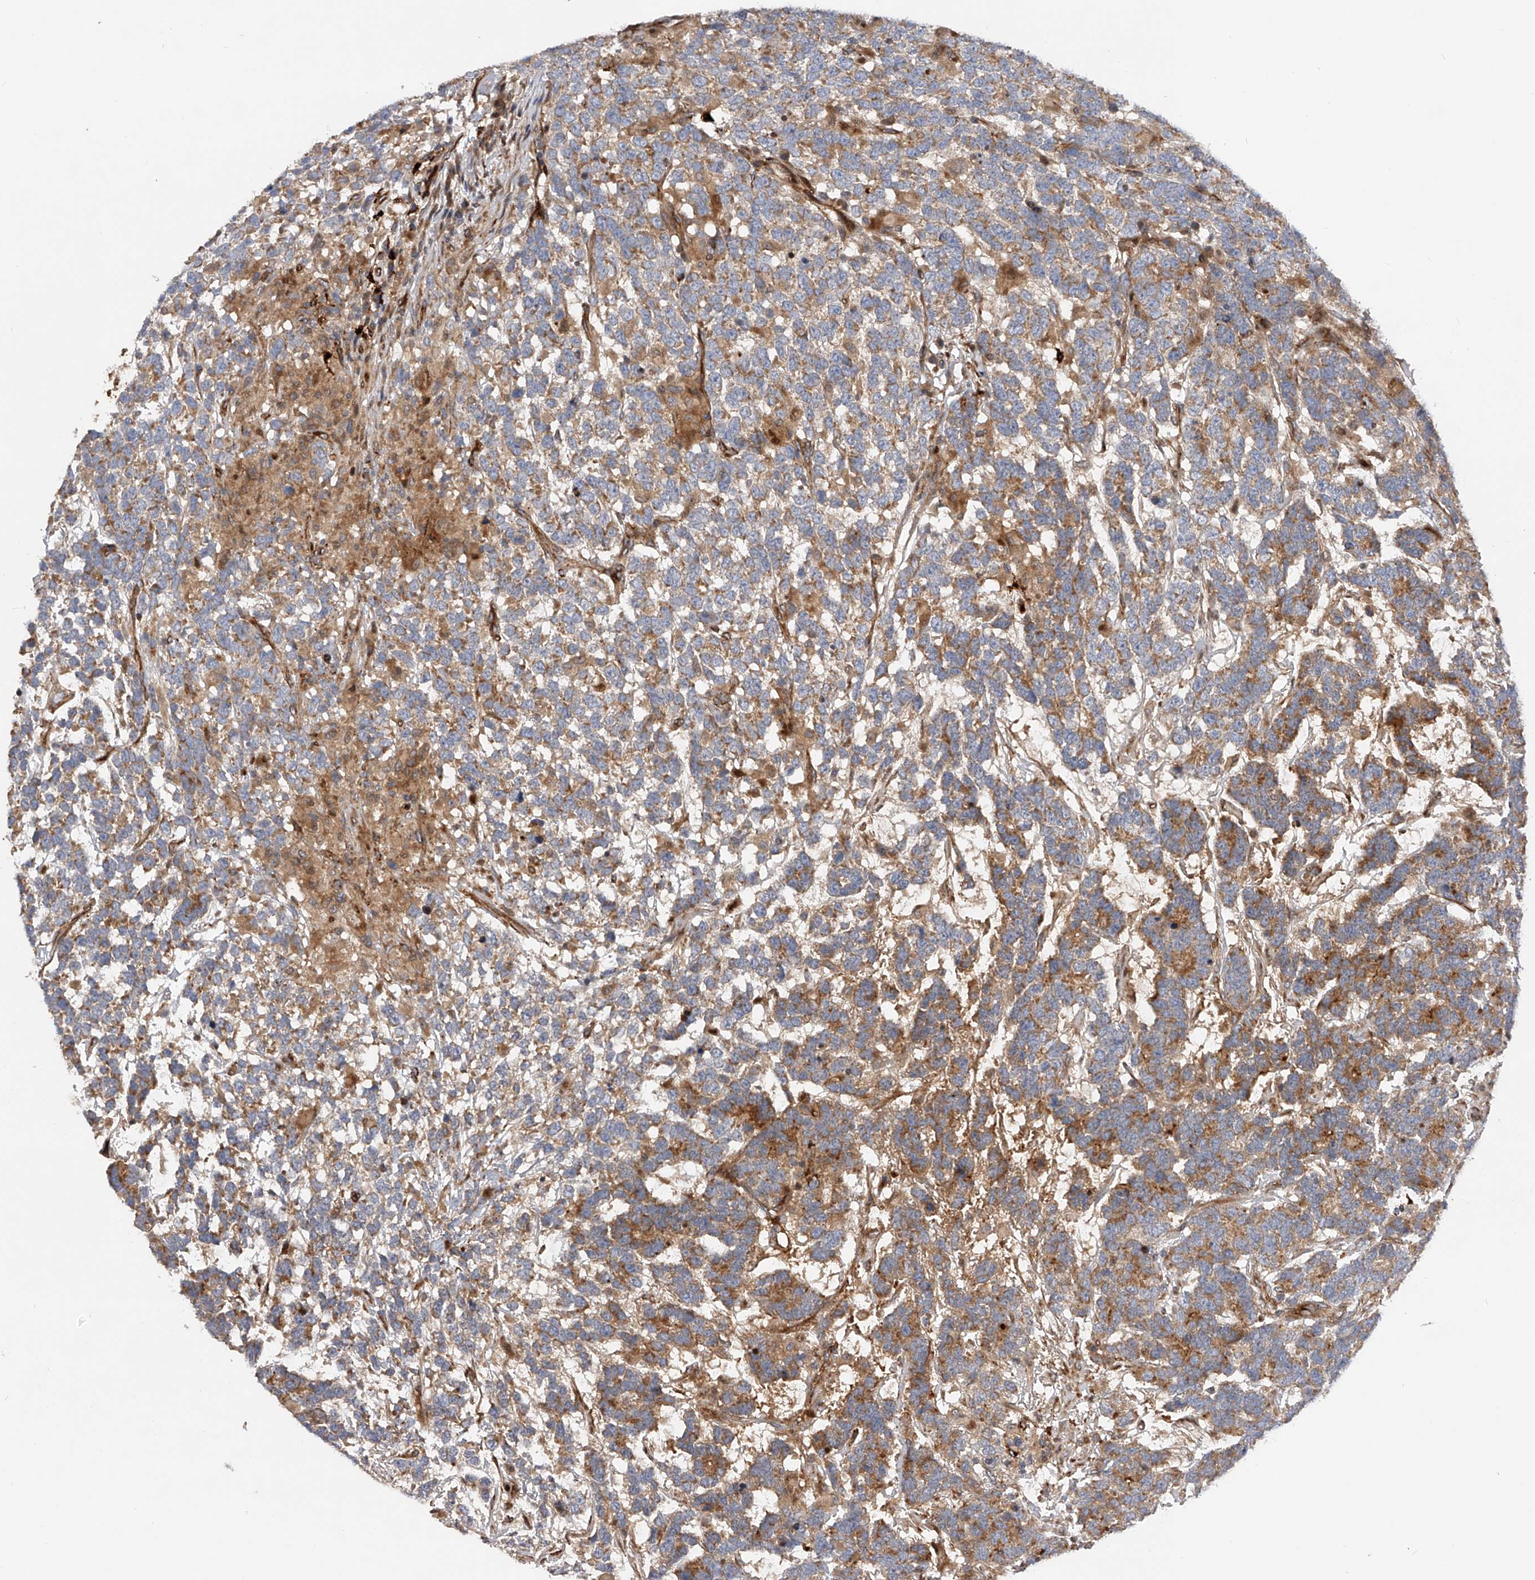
{"staining": {"intensity": "moderate", "quantity": ">75%", "location": "cytoplasmic/membranous"}, "tissue": "testis cancer", "cell_type": "Tumor cells", "image_type": "cancer", "snomed": [{"axis": "morphology", "description": "Carcinoma, Embryonal, NOS"}, {"axis": "topography", "description": "Testis"}], "caption": "The image exhibits staining of testis embryonal carcinoma, revealing moderate cytoplasmic/membranous protein positivity (brown color) within tumor cells. The staining was performed using DAB (3,3'-diaminobenzidine), with brown indicating positive protein expression. Nuclei are stained blue with hematoxylin.", "gene": "PDSS2", "patient": {"sex": "male", "age": 26}}